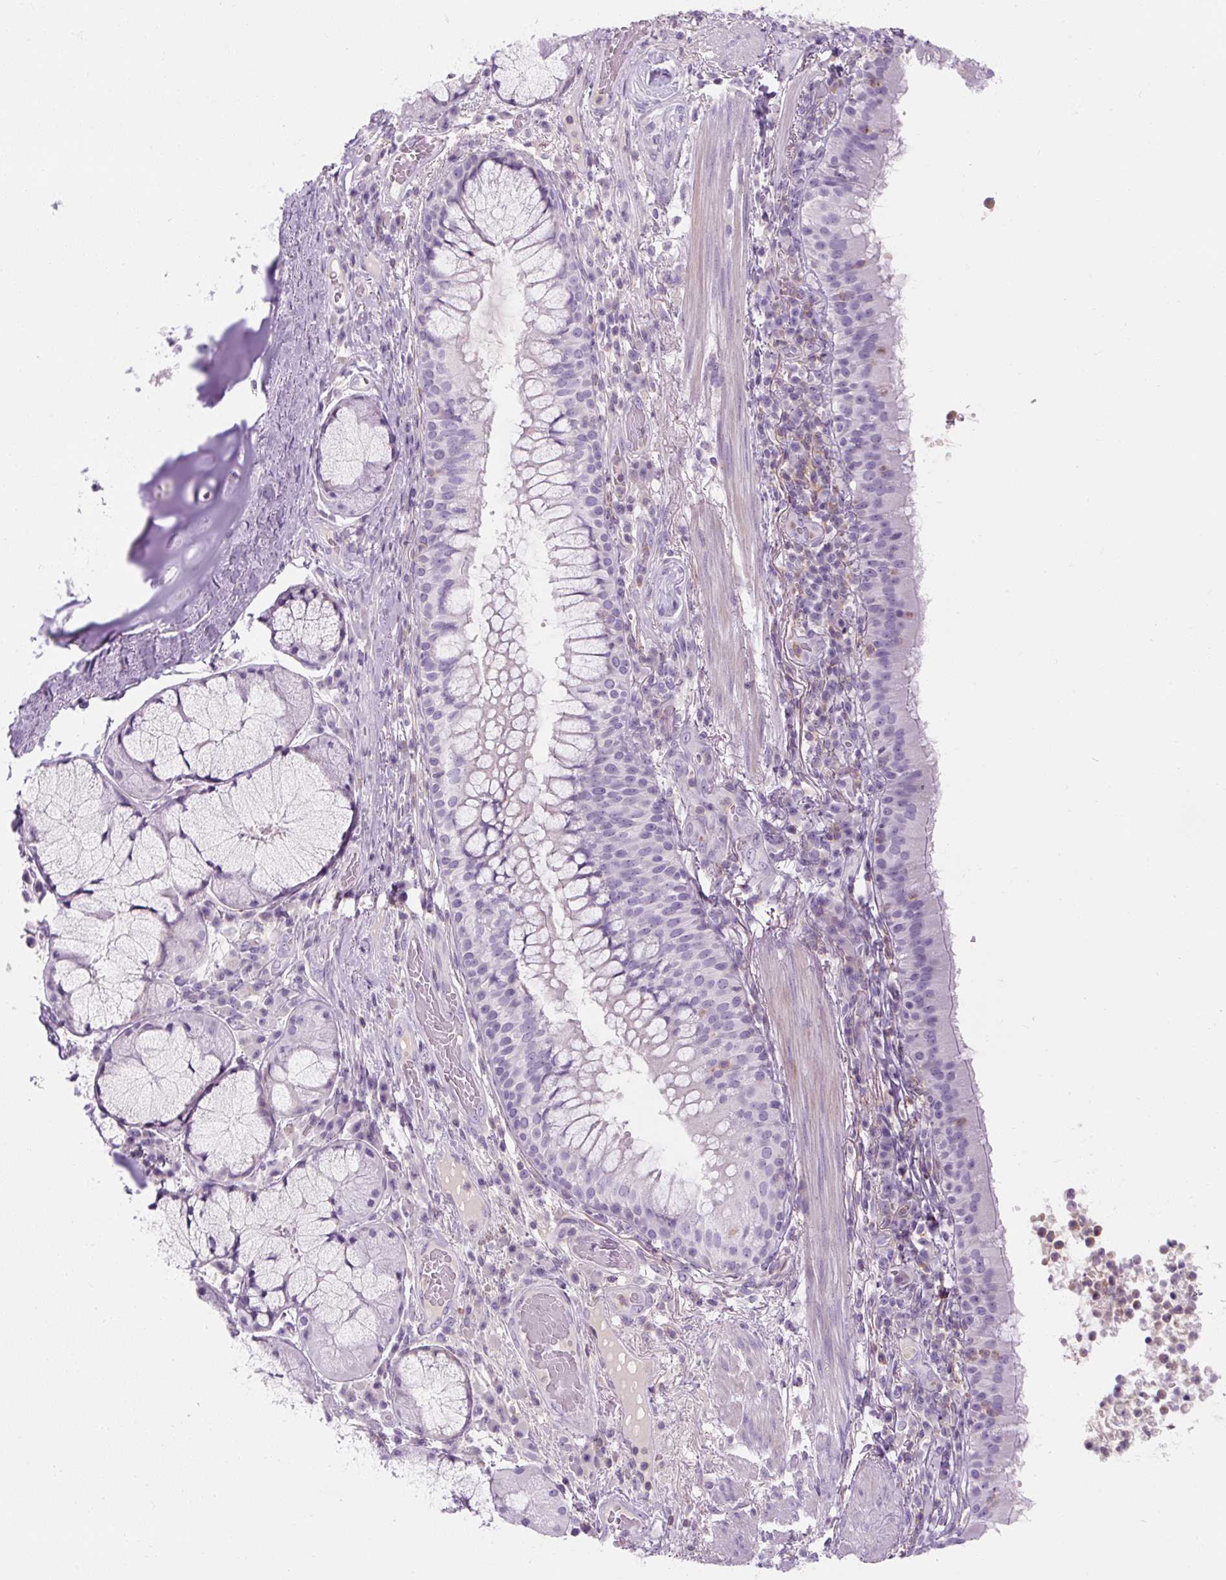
{"staining": {"intensity": "negative", "quantity": "none", "location": "none"}, "tissue": "bronchus", "cell_type": "Respiratory epithelial cells", "image_type": "normal", "snomed": [{"axis": "morphology", "description": "Normal tissue, NOS"}, {"axis": "topography", "description": "Cartilage tissue"}, {"axis": "topography", "description": "Bronchus"}], "caption": "IHC image of normal bronchus stained for a protein (brown), which shows no staining in respiratory epithelial cells. Nuclei are stained in blue.", "gene": "TIGD2", "patient": {"sex": "male", "age": 56}}